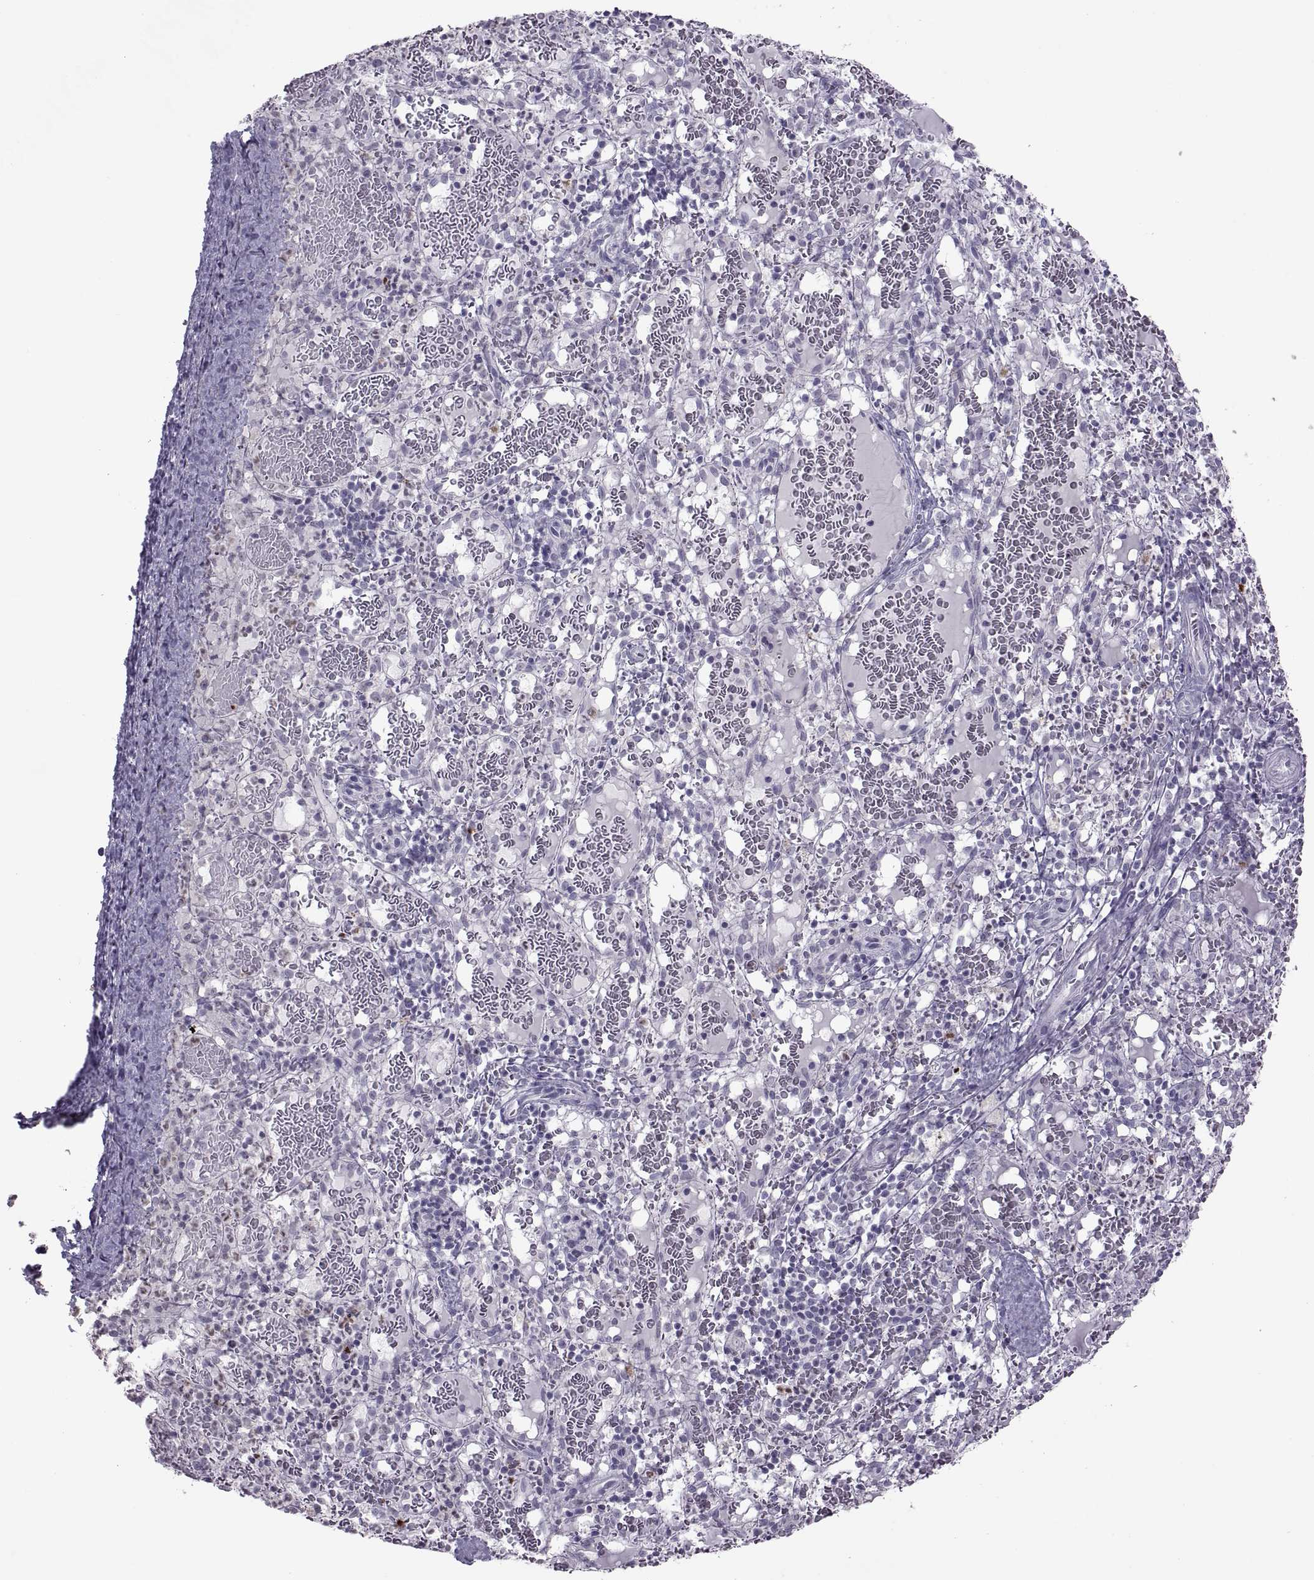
{"staining": {"intensity": "negative", "quantity": "none", "location": "none"}, "tissue": "spleen", "cell_type": "Cells in red pulp", "image_type": "normal", "snomed": [{"axis": "morphology", "description": "Normal tissue, NOS"}, {"axis": "topography", "description": "Spleen"}], "caption": "Immunohistochemistry of benign human spleen reveals no staining in cells in red pulp.", "gene": "ASIC2", "patient": {"sex": "male", "age": 11}}